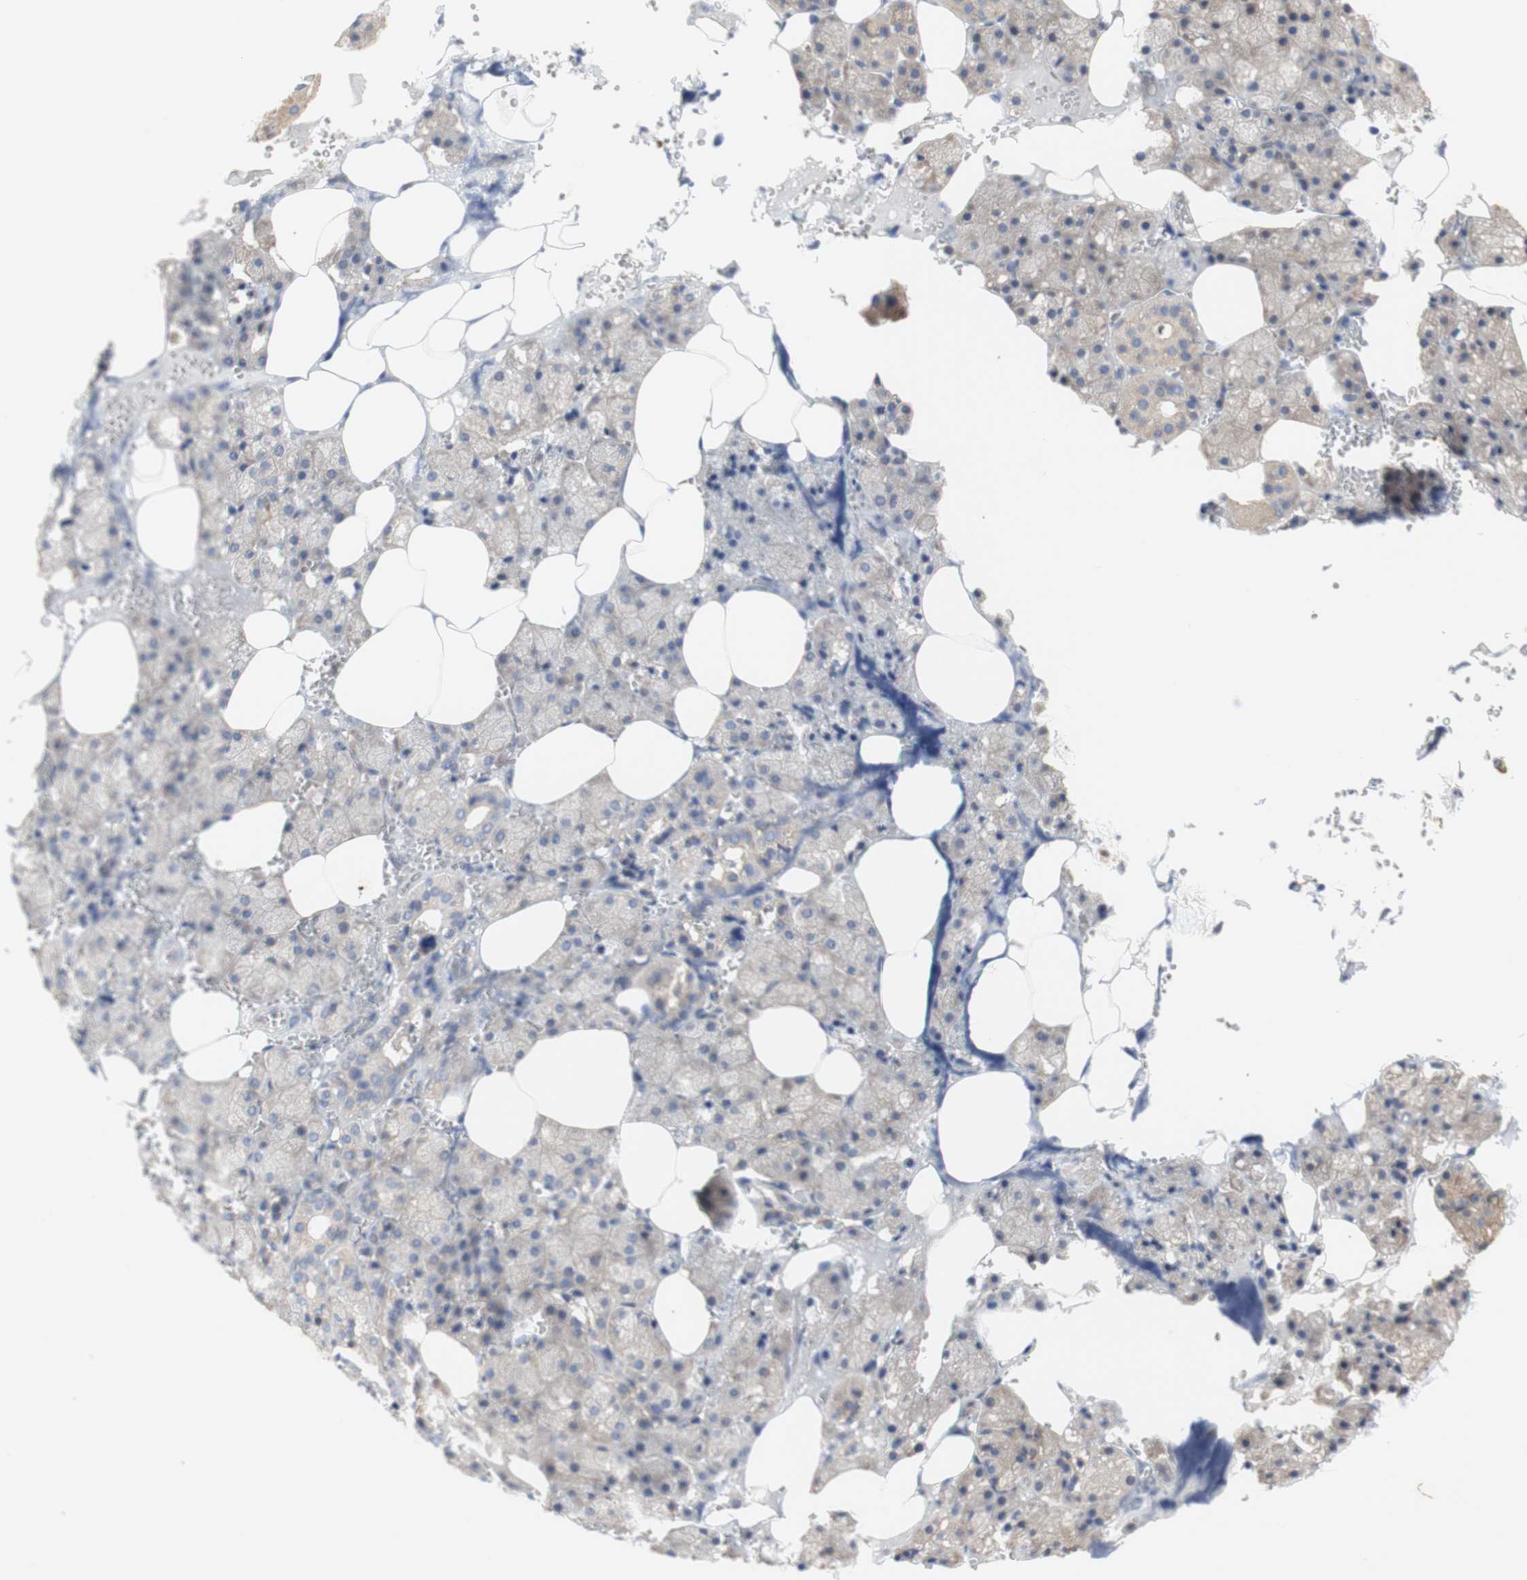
{"staining": {"intensity": "weak", "quantity": ">75%", "location": "cytoplasmic/membranous"}, "tissue": "salivary gland", "cell_type": "Glandular cells", "image_type": "normal", "snomed": [{"axis": "morphology", "description": "Normal tissue, NOS"}, {"axis": "topography", "description": "Salivary gland"}], "caption": "A photomicrograph of salivary gland stained for a protein exhibits weak cytoplasmic/membranous brown staining in glandular cells. Using DAB (3,3'-diaminobenzidine) (brown) and hematoxylin (blue) stains, captured at high magnification using brightfield microscopy.", "gene": "IKBKG", "patient": {"sex": "male", "age": 62}}